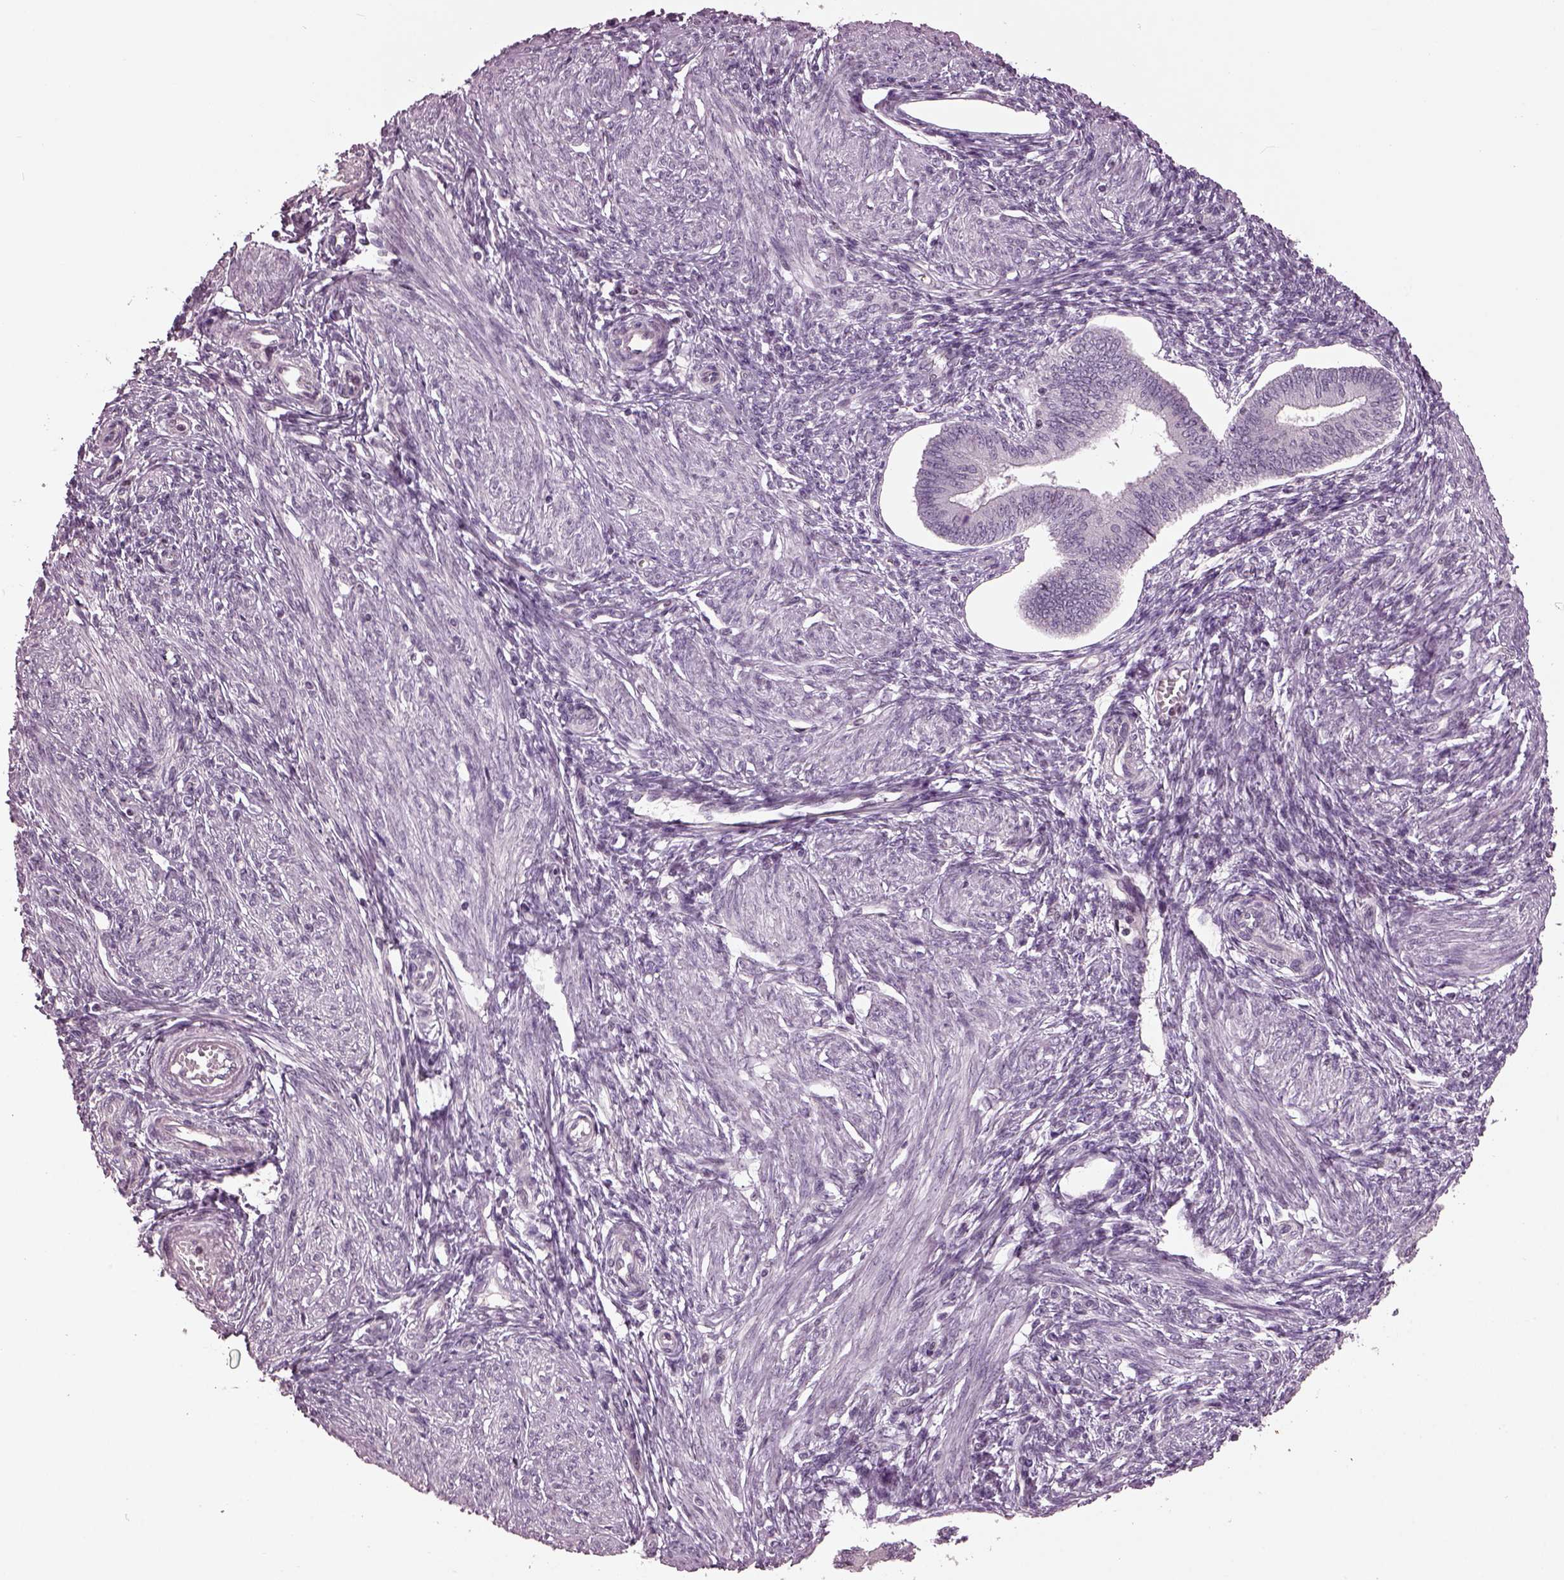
{"staining": {"intensity": "negative", "quantity": "none", "location": "none"}, "tissue": "endometrium", "cell_type": "Cells in endometrial stroma", "image_type": "normal", "snomed": [{"axis": "morphology", "description": "Normal tissue, NOS"}, {"axis": "topography", "description": "Endometrium"}], "caption": "Immunohistochemistry (IHC) photomicrograph of benign endometrium stained for a protein (brown), which shows no expression in cells in endometrial stroma. (Immunohistochemistry (IHC), brightfield microscopy, high magnification).", "gene": "GAL", "patient": {"sex": "female", "age": 42}}